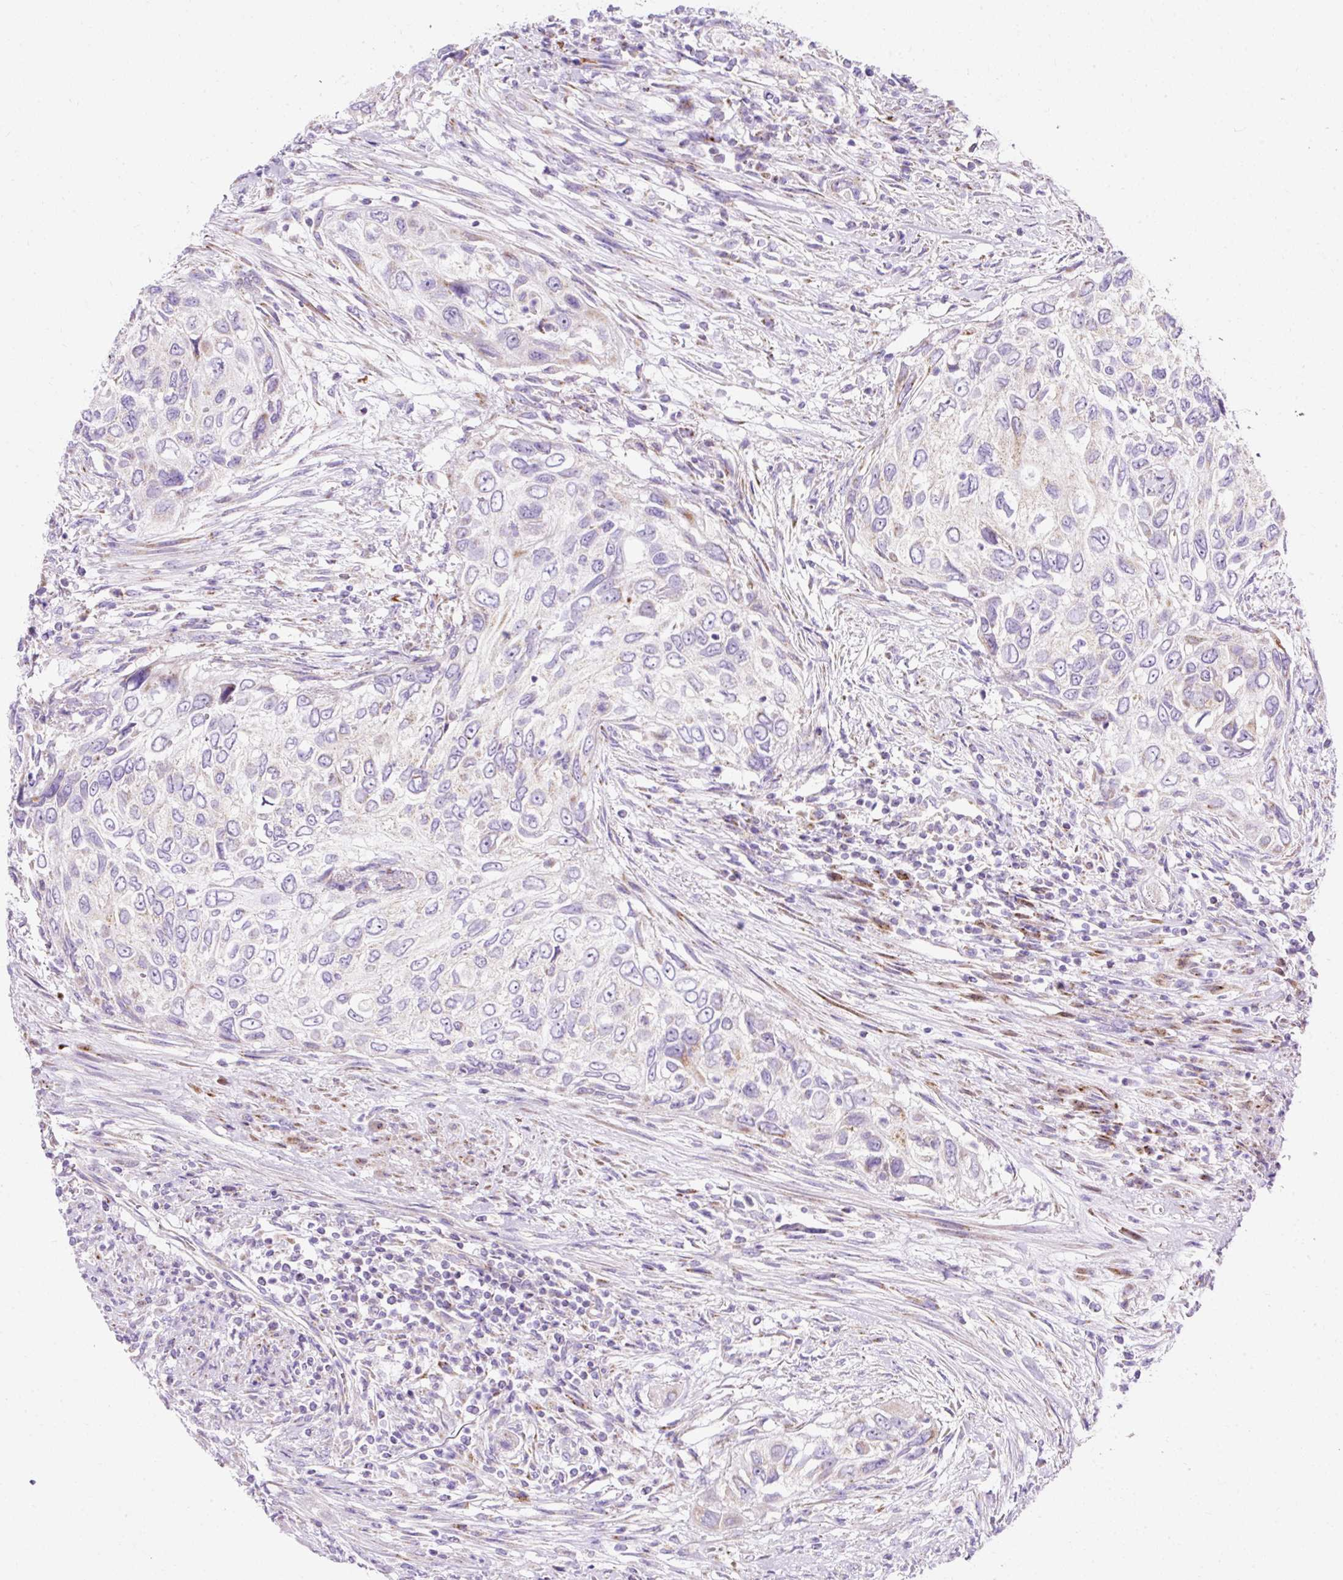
{"staining": {"intensity": "weak", "quantity": "<25%", "location": "cytoplasmic/membranous"}, "tissue": "urothelial cancer", "cell_type": "Tumor cells", "image_type": "cancer", "snomed": [{"axis": "morphology", "description": "Urothelial carcinoma, High grade"}, {"axis": "topography", "description": "Urinary bladder"}], "caption": "High power microscopy image of an immunohistochemistry micrograph of urothelial carcinoma (high-grade), revealing no significant positivity in tumor cells.", "gene": "PLPP2", "patient": {"sex": "female", "age": 60}}